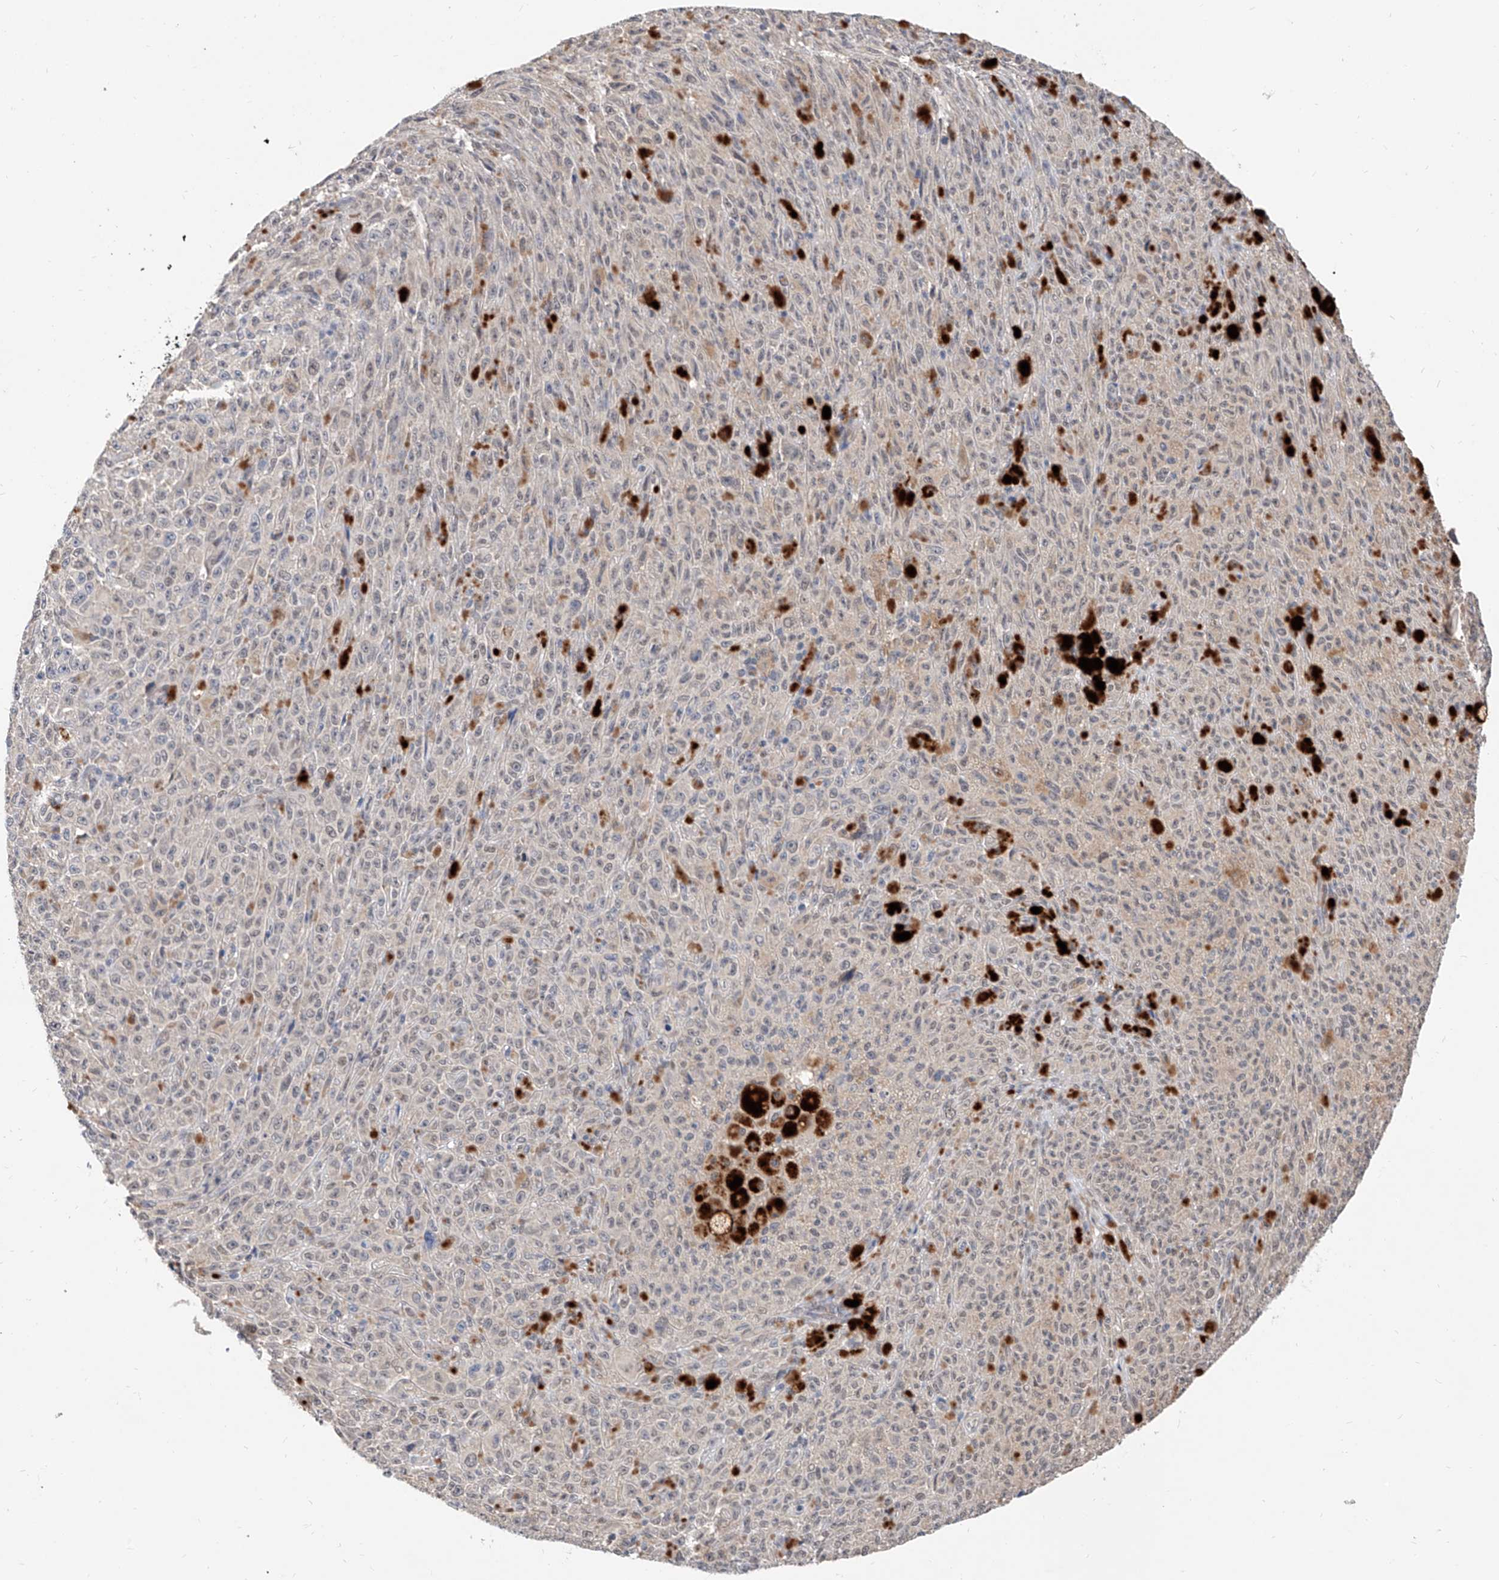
{"staining": {"intensity": "negative", "quantity": "none", "location": "none"}, "tissue": "melanoma", "cell_type": "Tumor cells", "image_type": "cancer", "snomed": [{"axis": "morphology", "description": "Malignant melanoma, NOS"}, {"axis": "topography", "description": "Skin"}], "caption": "Protein analysis of malignant melanoma exhibits no significant expression in tumor cells. (IHC, brightfield microscopy, high magnification).", "gene": "CARMIL3", "patient": {"sex": "female", "age": 82}}